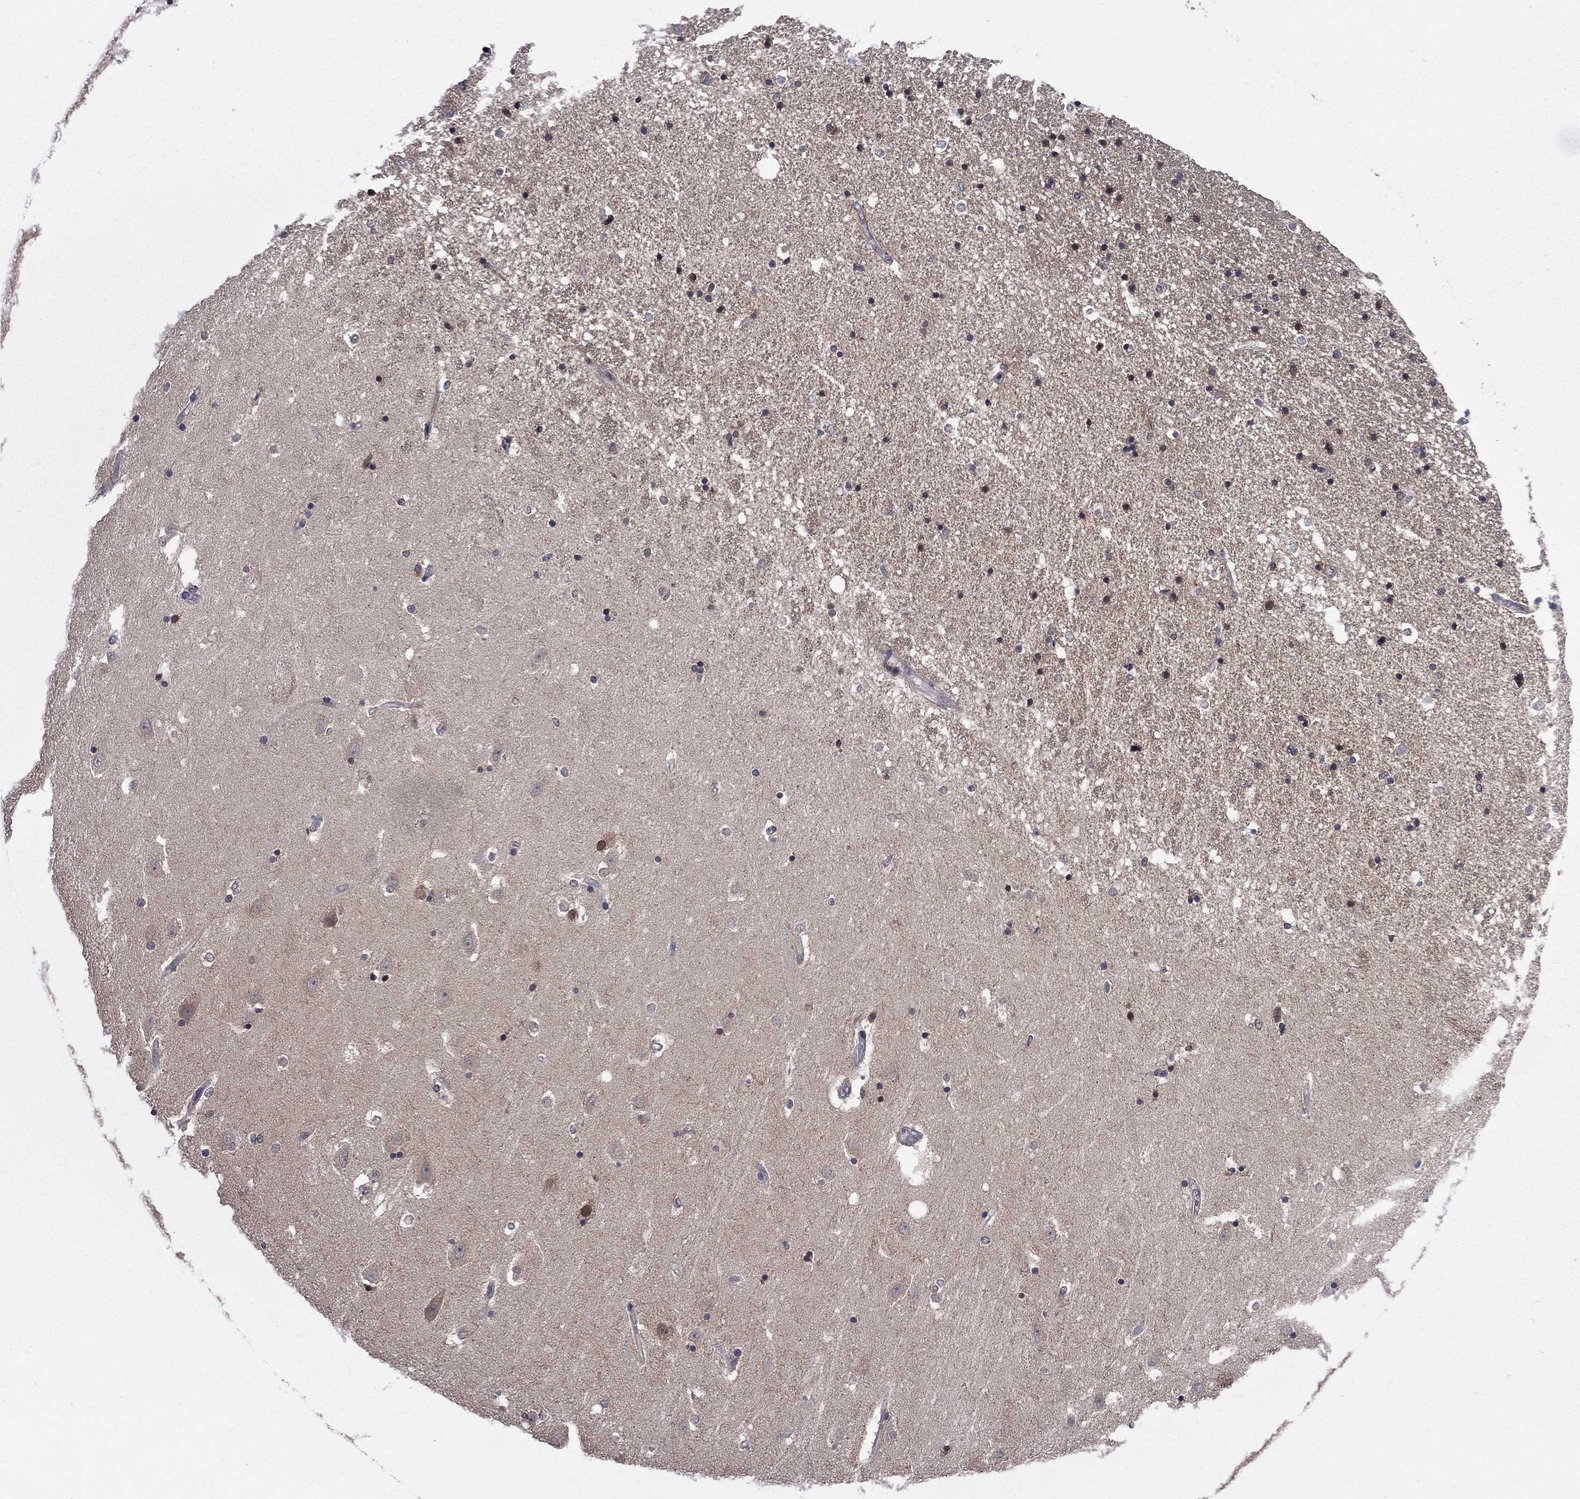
{"staining": {"intensity": "negative", "quantity": "none", "location": "none"}, "tissue": "hippocampus", "cell_type": "Glial cells", "image_type": "normal", "snomed": [{"axis": "morphology", "description": "Normal tissue, NOS"}, {"axis": "topography", "description": "Hippocampus"}], "caption": "Micrograph shows no protein positivity in glial cells of unremarkable hippocampus.", "gene": "CNOT11", "patient": {"sex": "male", "age": 49}}